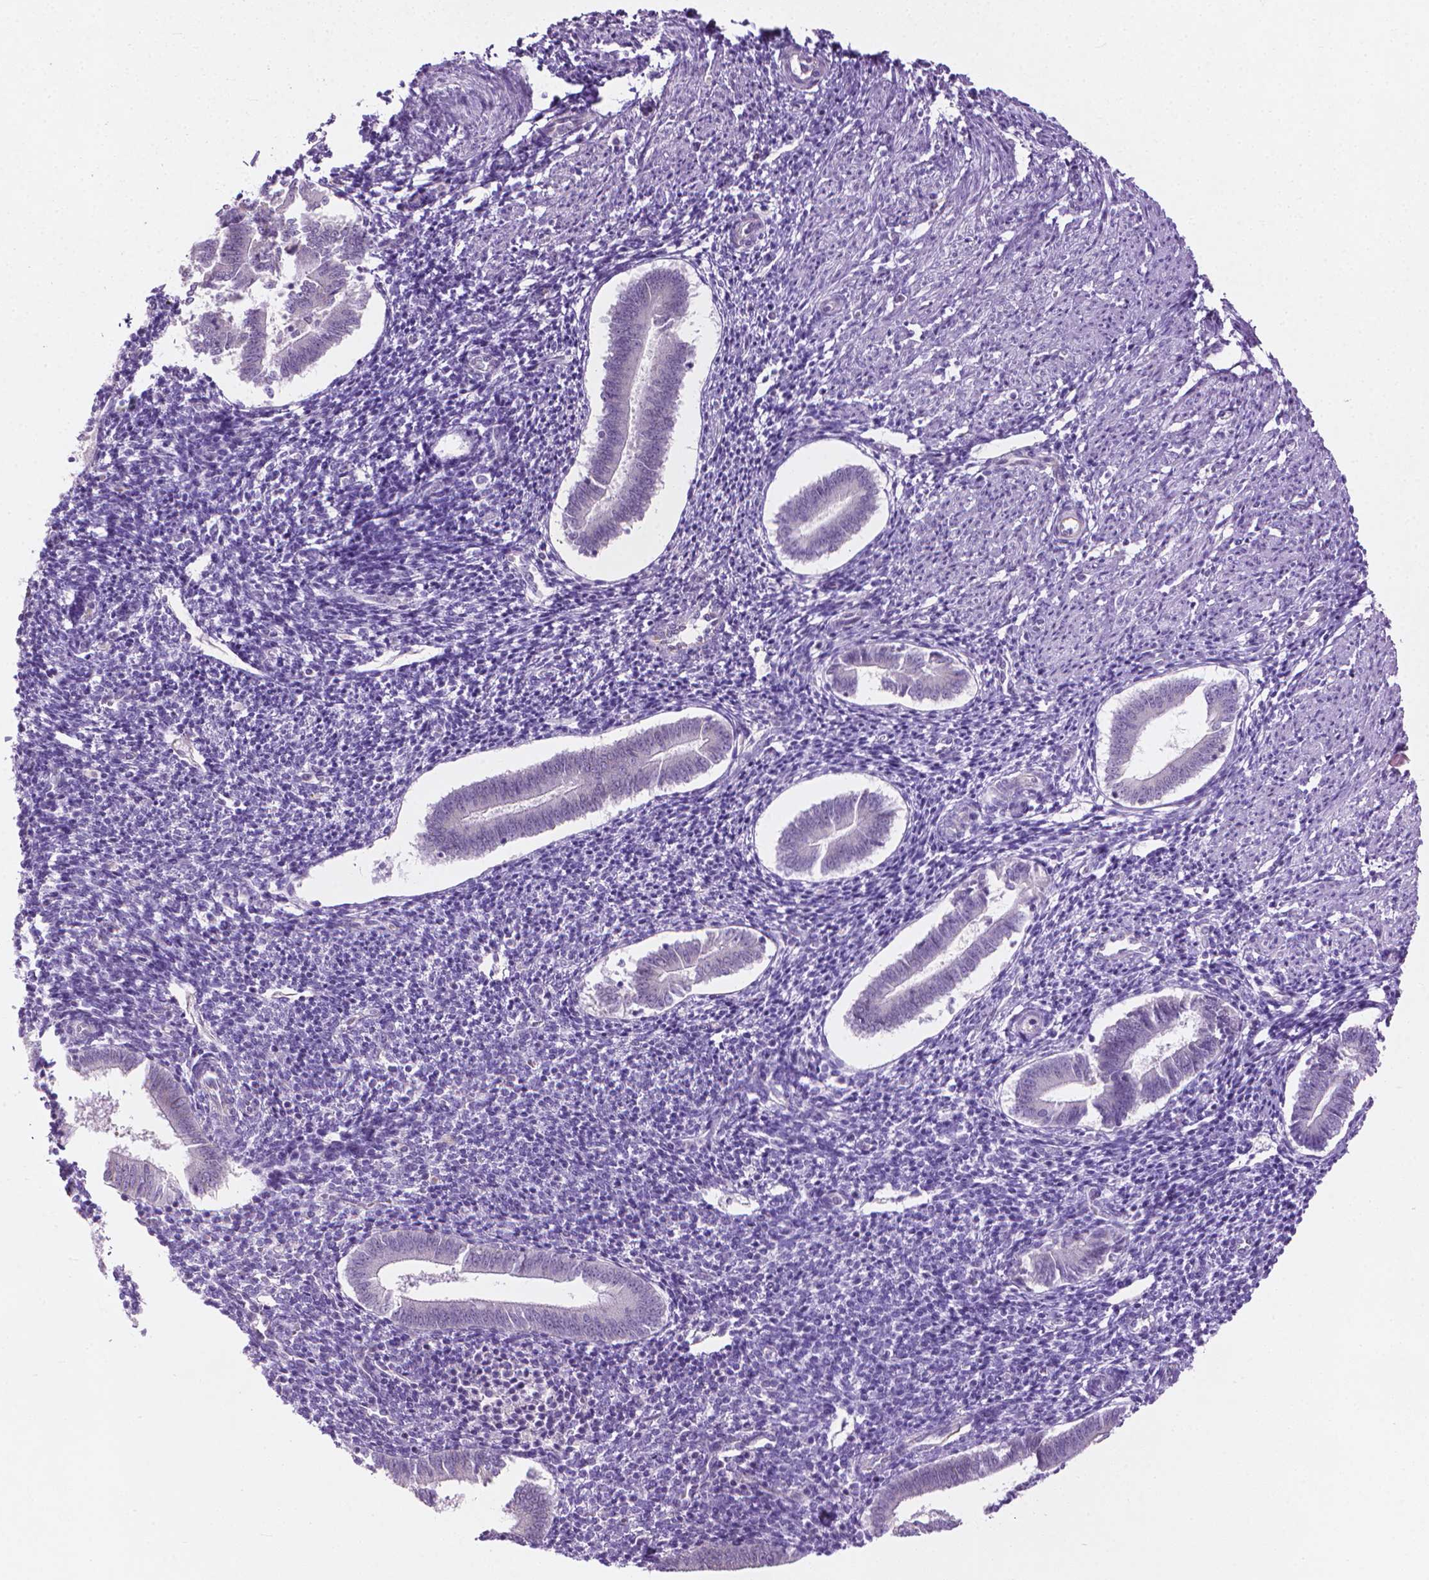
{"staining": {"intensity": "negative", "quantity": "none", "location": "none"}, "tissue": "endometrium", "cell_type": "Cells in endometrial stroma", "image_type": "normal", "snomed": [{"axis": "morphology", "description": "Normal tissue, NOS"}, {"axis": "topography", "description": "Endometrium"}], "caption": "A photomicrograph of endometrium stained for a protein exhibits no brown staining in cells in endometrial stroma. The staining is performed using DAB brown chromogen with nuclei counter-stained in using hematoxylin.", "gene": "KRT73", "patient": {"sex": "female", "age": 25}}